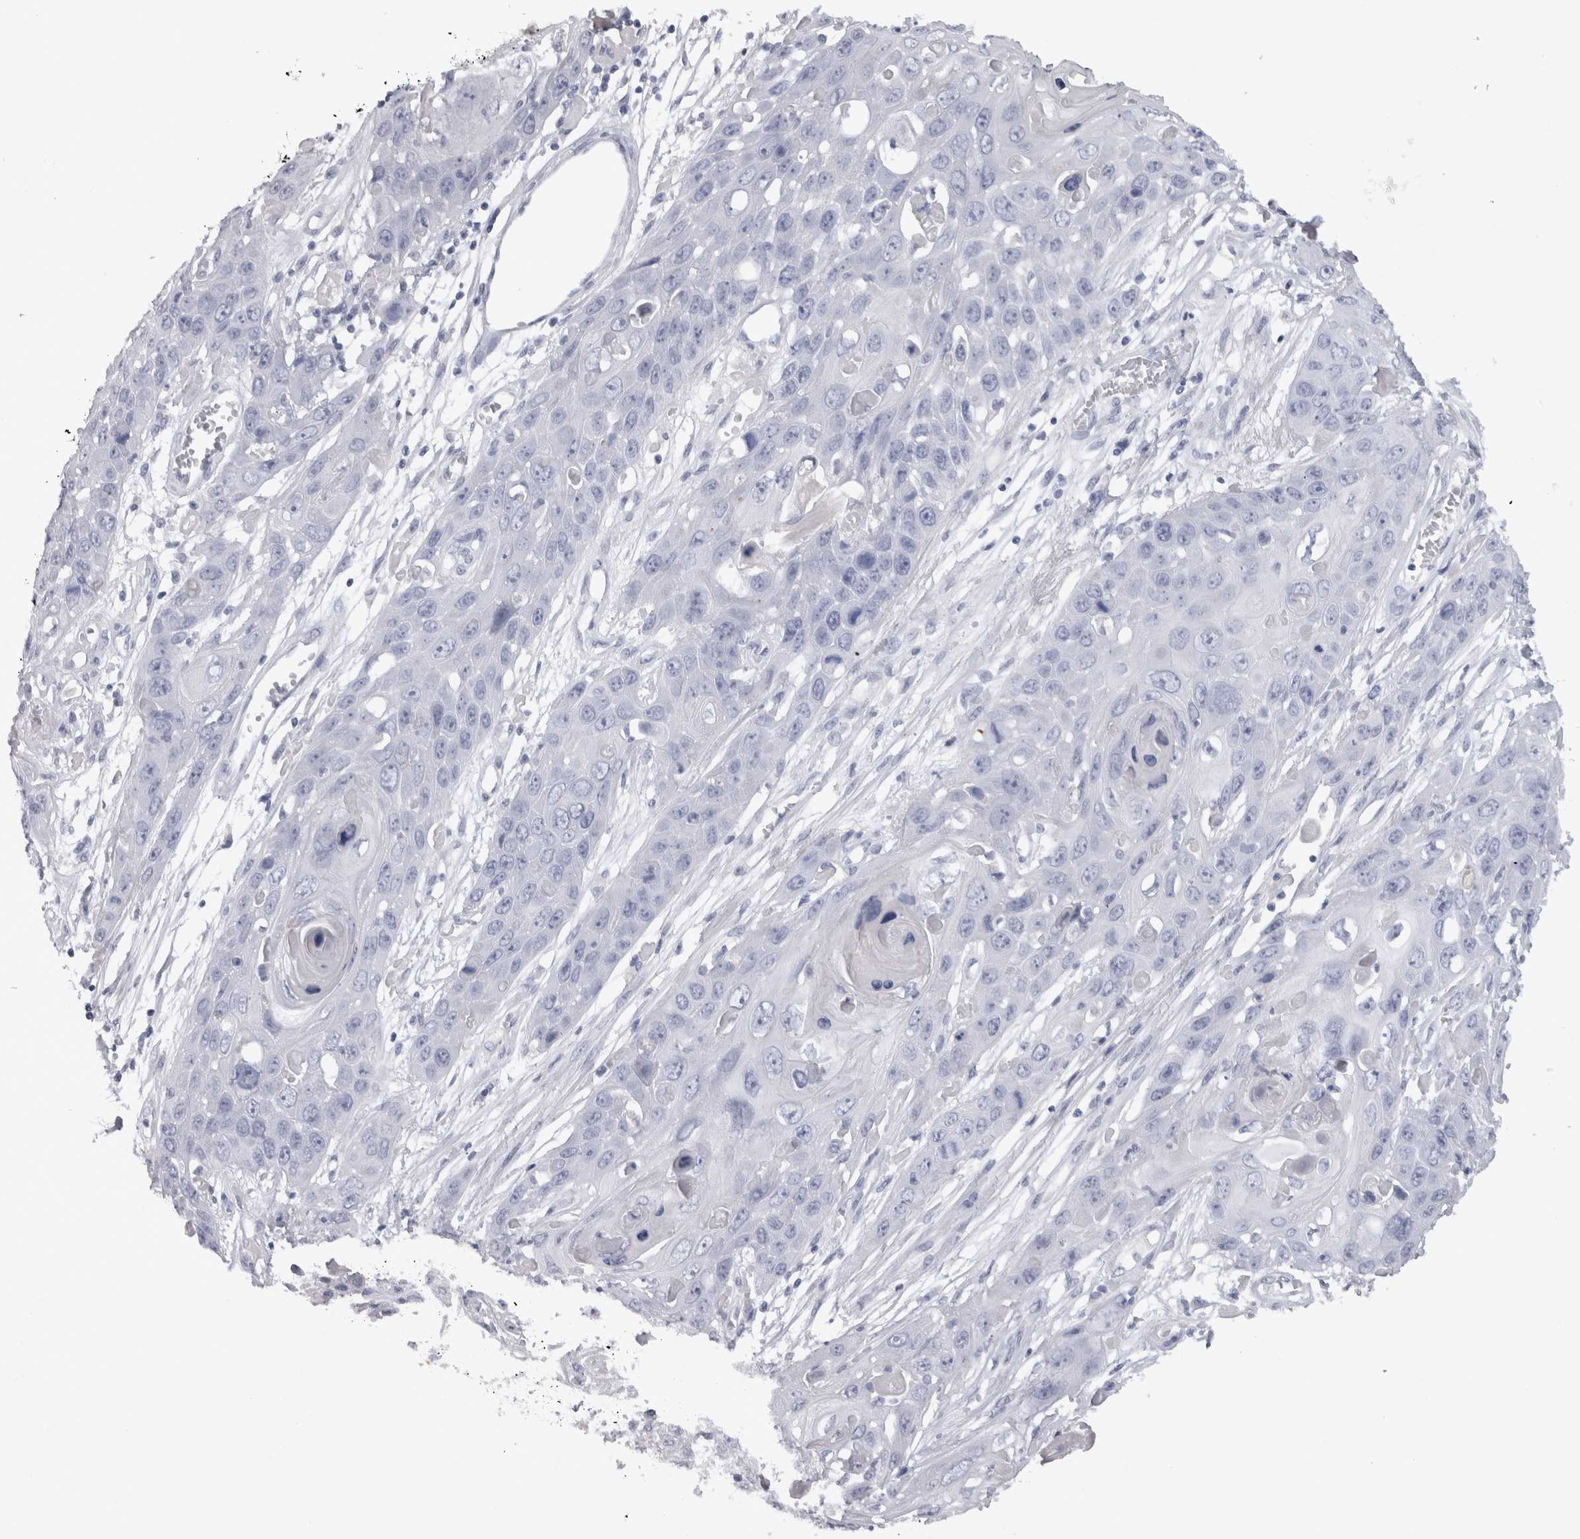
{"staining": {"intensity": "negative", "quantity": "none", "location": "none"}, "tissue": "skin cancer", "cell_type": "Tumor cells", "image_type": "cancer", "snomed": [{"axis": "morphology", "description": "Squamous cell carcinoma, NOS"}, {"axis": "topography", "description": "Skin"}], "caption": "There is no significant staining in tumor cells of skin cancer.", "gene": "ADAM2", "patient": {"sex": "male", "age": 55}}